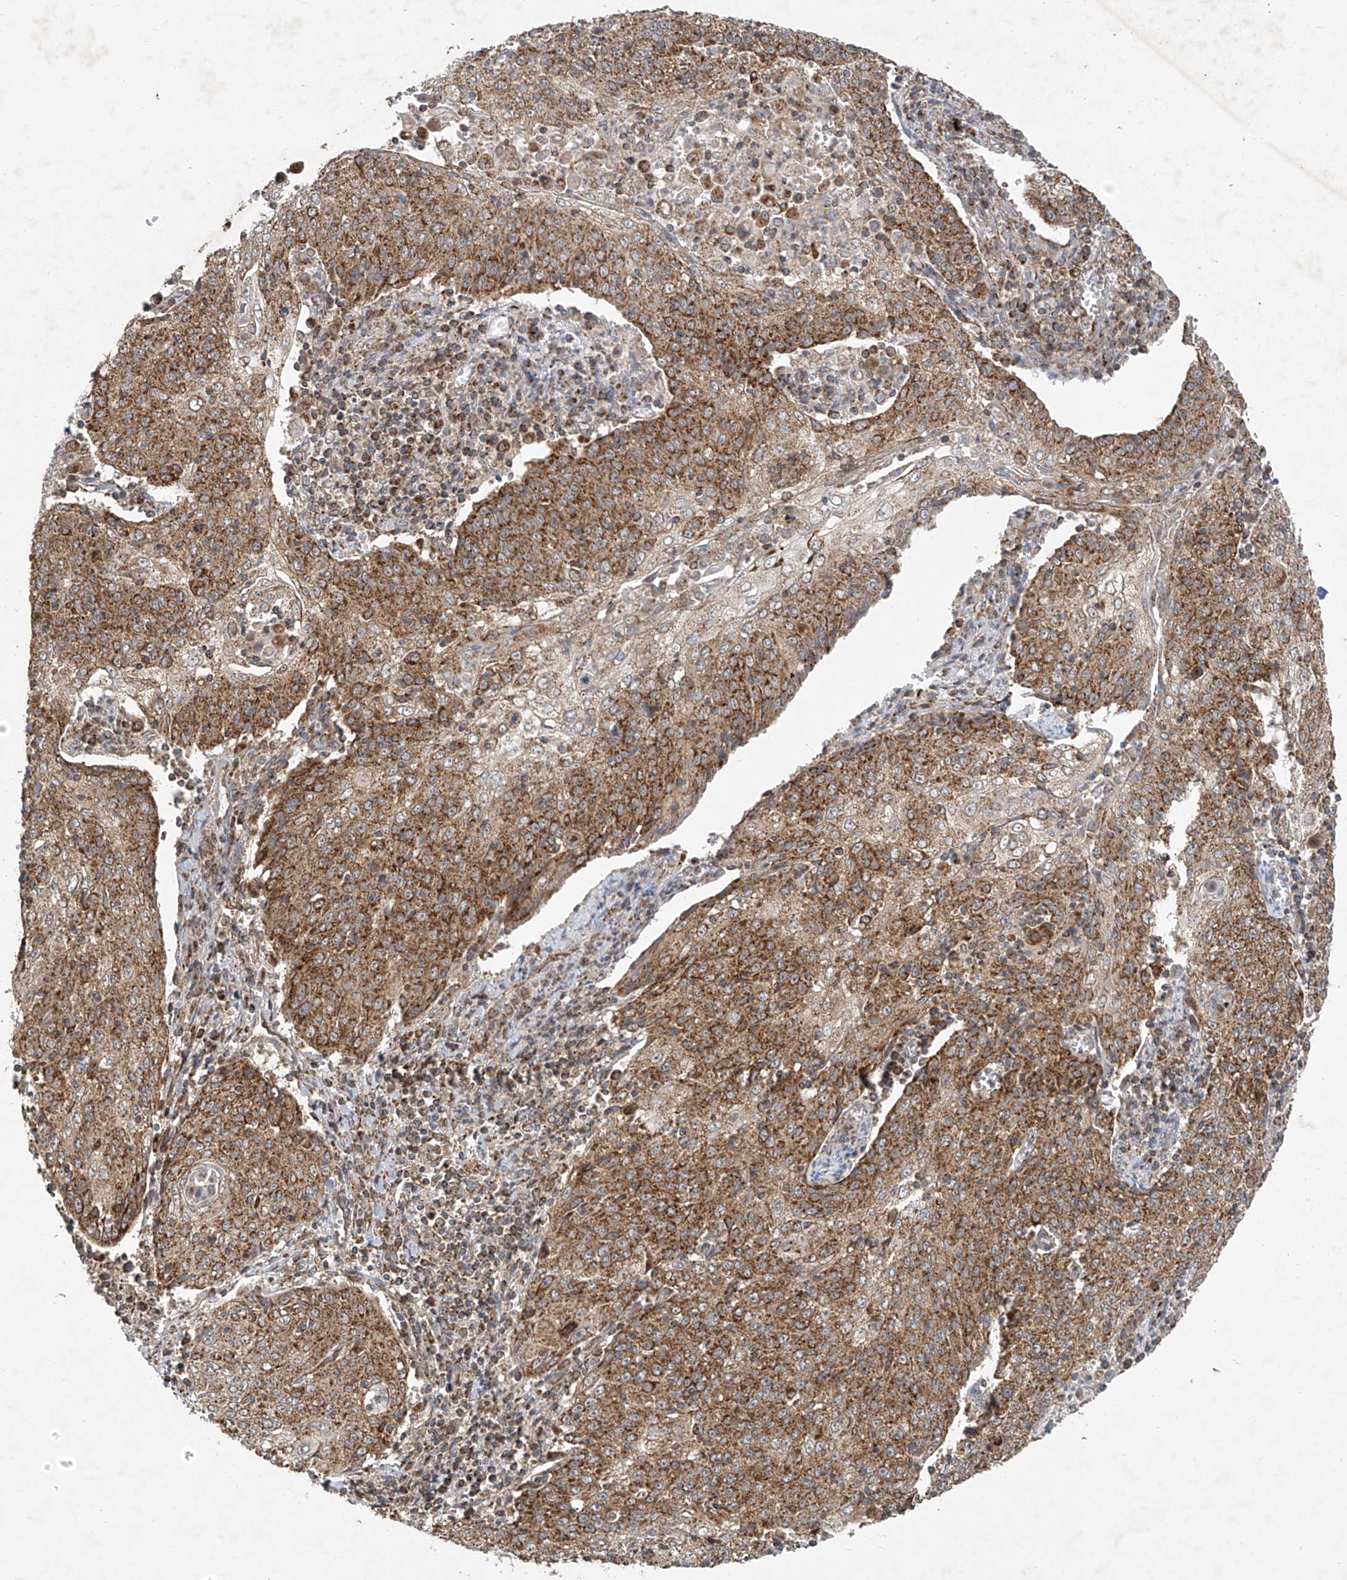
{"staining": {"intensity": "moderate", "quantity": ">75%", "location": "cytoplasmic/membranous"}, "tissue": "cervical cancer", "cell_type": "Tumor cells", "image_type": "cancer", "snomed": [{"axis": "morphology", "description": "Squamous cell carcinoma, NOS"}, {"axis": "topography", "description": "Cervix"}], "caption": "Protein positivity by IHC exhibits moderate cytoplasmic/membranous staining in about >75% of tumor cells in squamous cell carcinoma (cervical).", "gene": "UQCC1", "patient": {"sex": "female", "age": 48}}